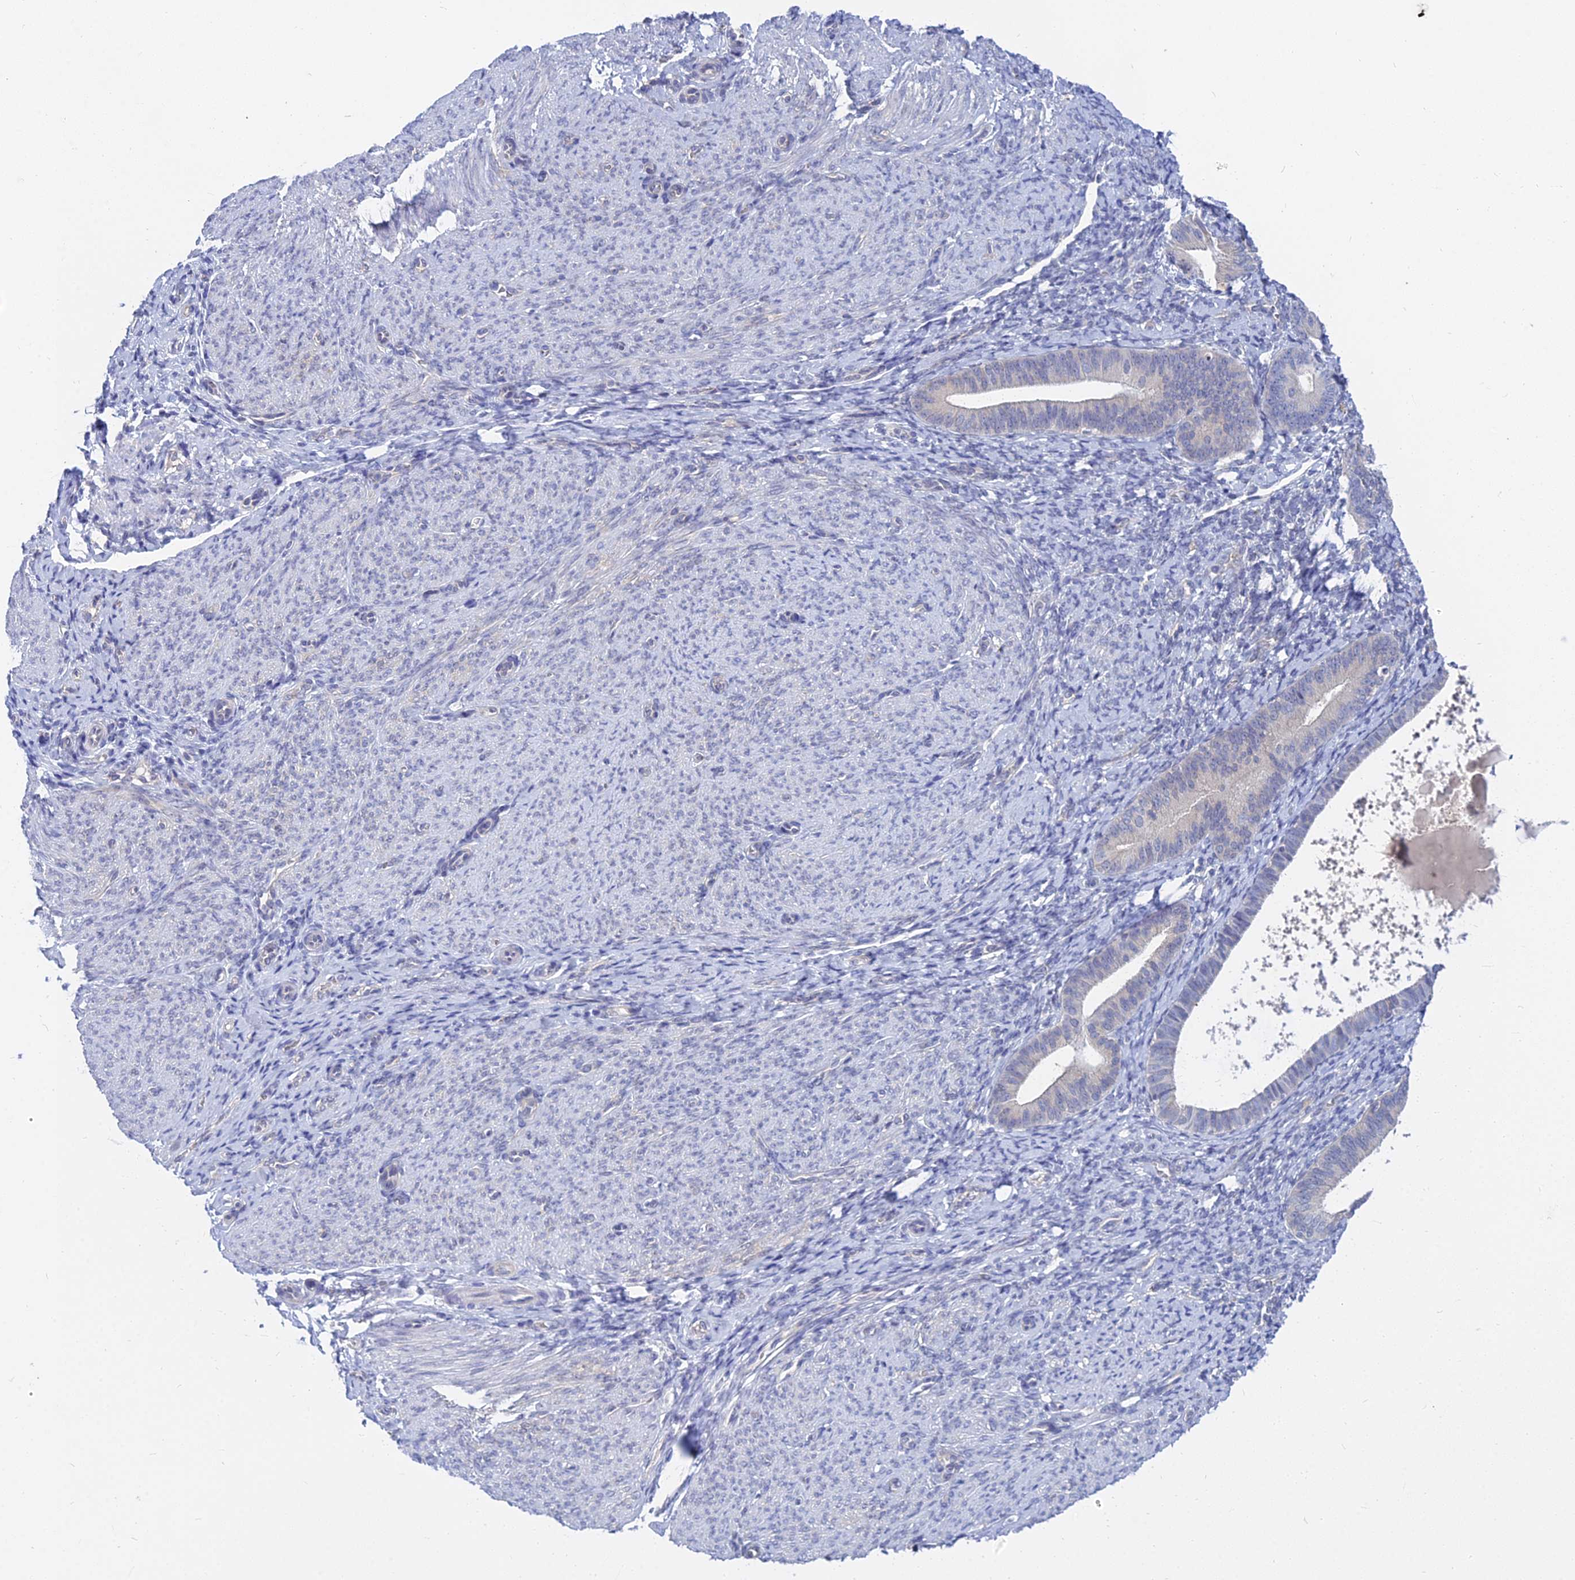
{"staining": {"intensity": "negative", "quantity": "none", "location": "none"}, "tissue": "endometrium", "cell_type": "Cells in endometrial stroma", "image_type": "normal", "snomed": [{"axis": "morphology", "description": "Normal tissue, NOS"}, {"axis": "topography", "description": "Endometrium"}], "caption": "Immunohistochemistry (IHC) image of unremarkable endometrium: human endometrium stained with DAB demonstrates no significant protein positivity in cells in endometrial stroma. Brightfield microscopy of immunohistochemistry (IHC) stained with DAB (3,3'-diaminobenzidine) (brown) and hematoxylin (blue), captured at high magnification.", "gene": "B3GALT4", "patient": {"sex": "female", "age": 65}}